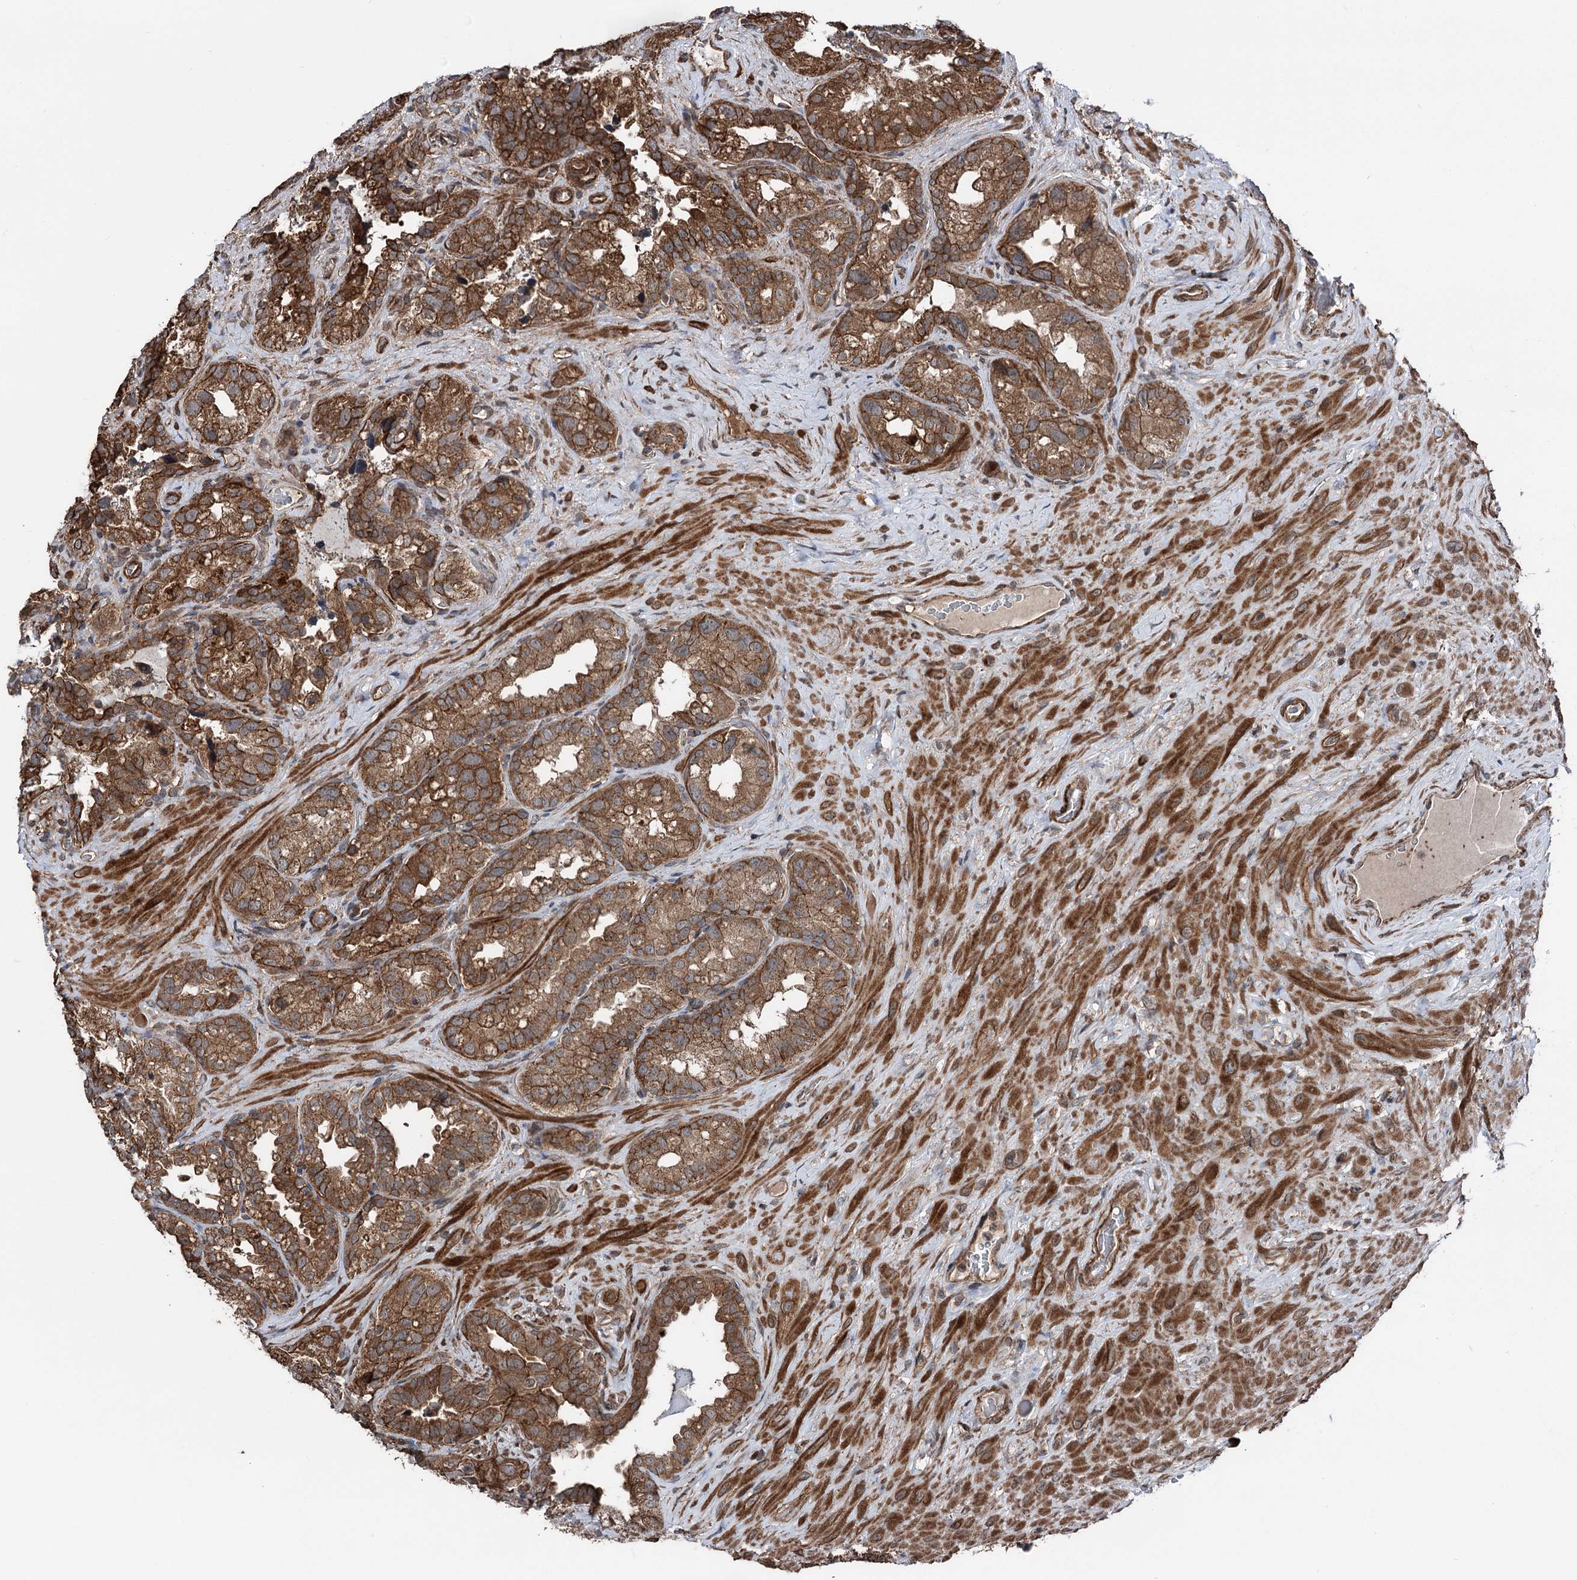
{"staining": {"intensity": "strong", "quantity": ">75%", "location": "cytoplasmic/membranous"}, "tissue": "seminal vesicle", "cell_type": "Glandular cells", "image_type": "normal", "snomed": [{"axis": "morphology", "description": "Normal tissue, NOS"}, {"axis": "topography", "description": "Seminal veicle"}, {"axis": "topography", "description": "Peripheral nerve tissue"}], "caption": "The image shows a brown stain indicating the presence of a protein in the cytoplasmic/membranous of glandular cells in seminal vesicle.", "gene": "ITFG2", "patient": {"sex": "male", "age": 67}}